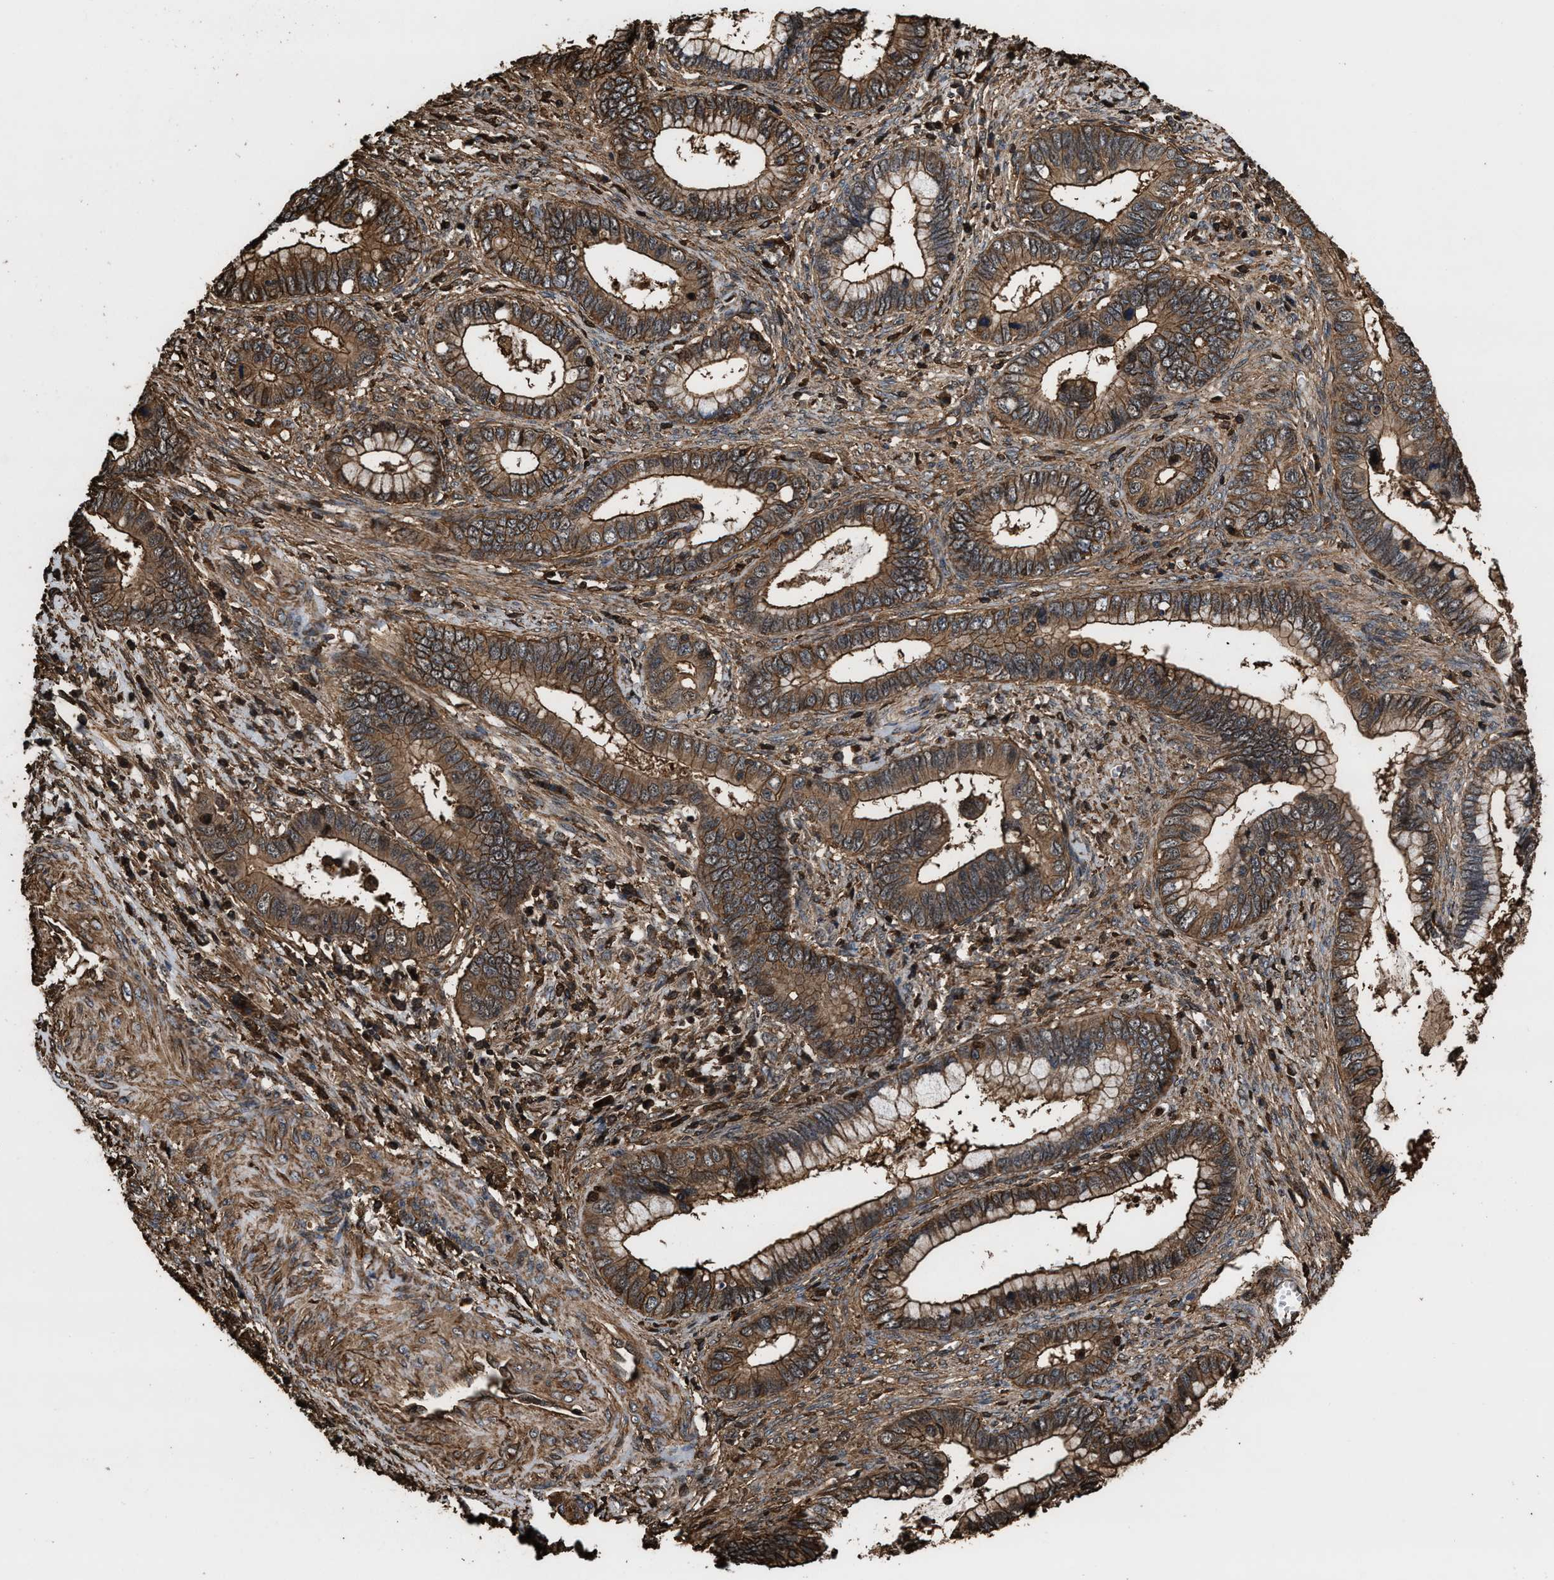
{"staining": {"intensity": "moderate", "quantity": ">75%", "location": "cytoplasmic/membranous"}, "tissue": "cervical cancer", "cell_type": "Tumor cells", "image_type": "cancer", "snomed": [{"axis": "morphology", "description": "Adenocarcinoma, NOS"}, {"axis": "topography", "description": "Cervix"}], "caption": "DAB immunohistochemical staining of human cervical adenocarcinoma exhibits moderate cytoplasmic/membranous protein positivity in approximately >75% of tumor cells.", "gene": "KBTBD2", "patient": {"sex": "female", "age": 44}}